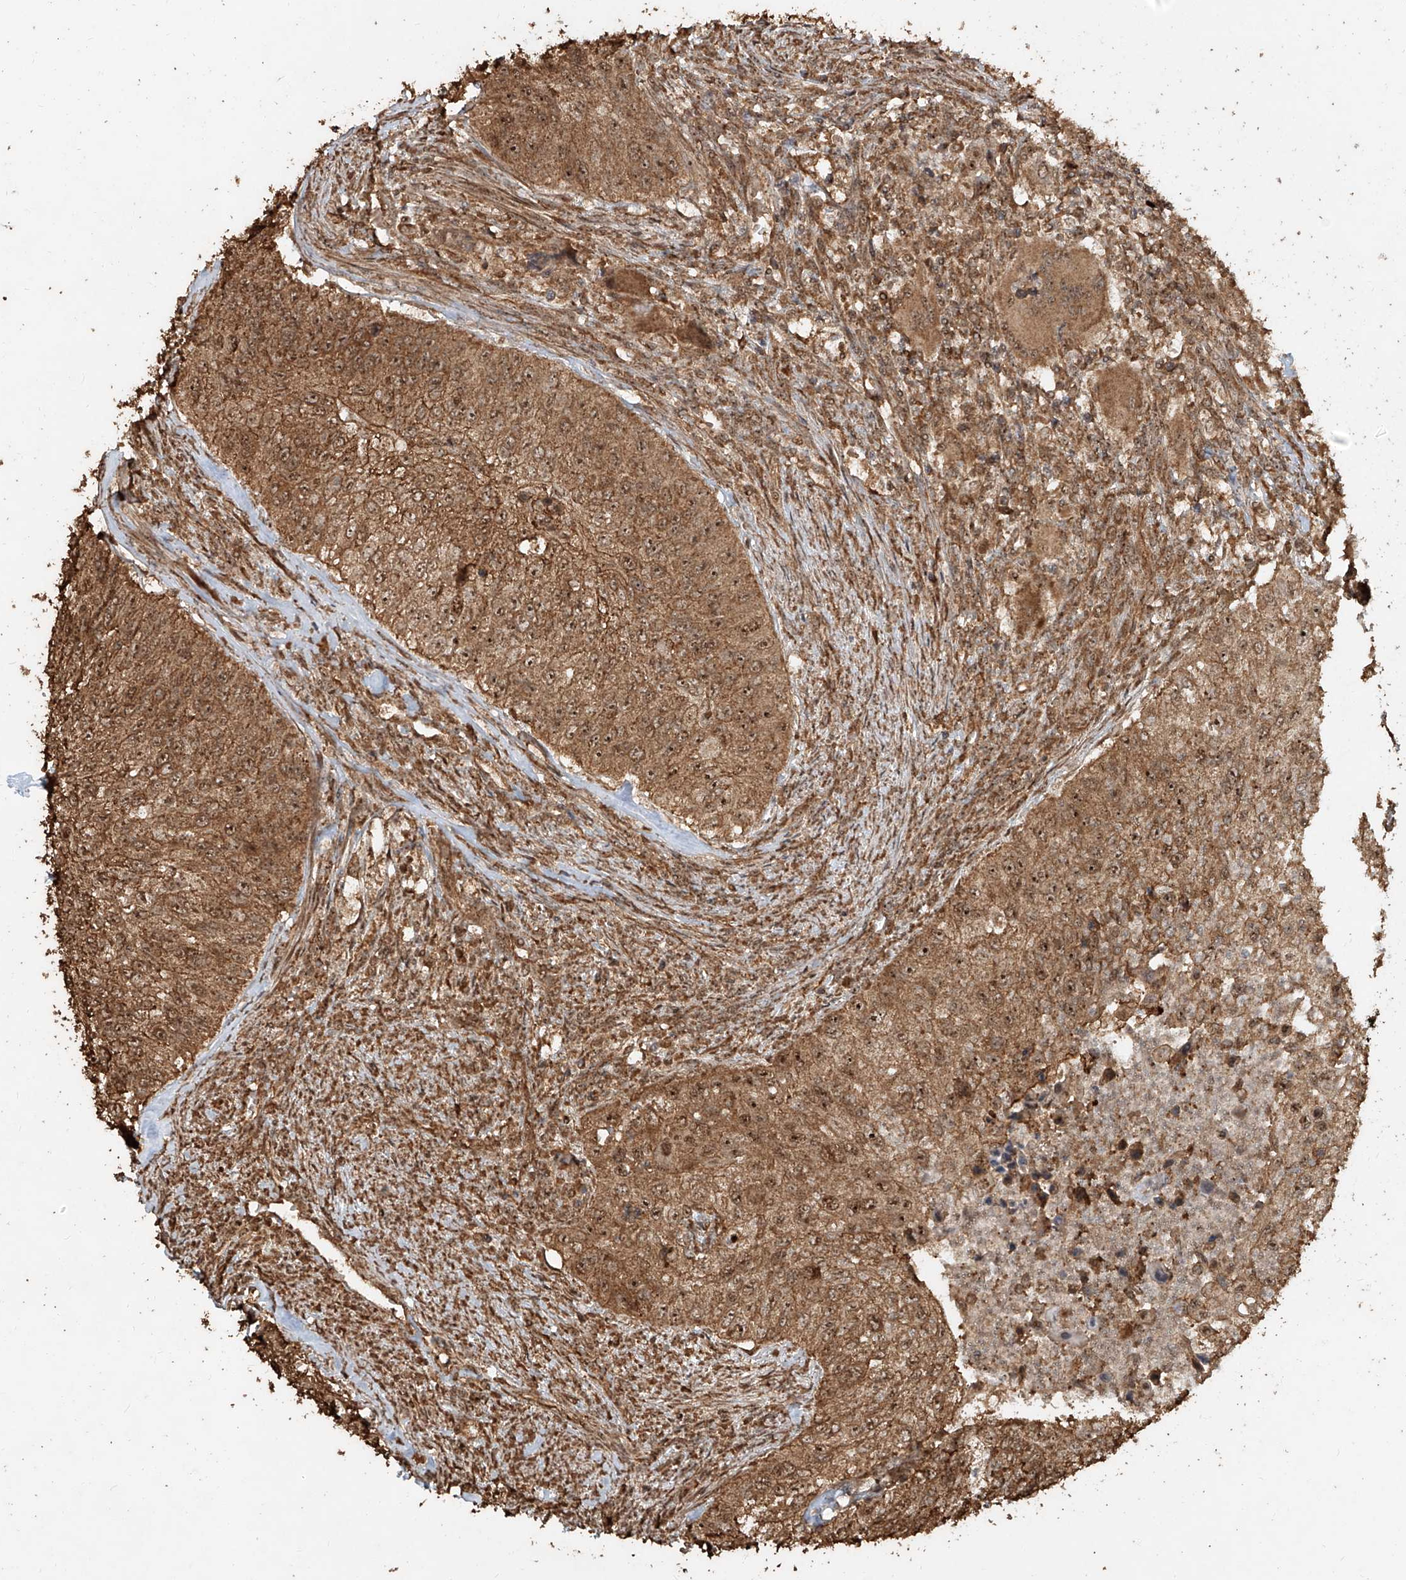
{"staining": {"intensity": "moderate", "quantity": ">75%", "location": "cytoplasmic/membranous,nuclear"}, "tissue": "urothelial cancer", "cell_type": "Tumor cells", "image_type": "cancer", "snomed": [{"axis": "morphology", "description": "Urothelial carcinoma, High grade"}, {"axis": "topography", "description": "Urinary bladder"}], "caption": "Urothelial carcinoma (high-grade) was stained to show a protein in brown. There is medium levels of moderate cytoplasmic/membranous and nuclear positivity in approximately >75% of tumor cells. Immunohistochemistry stains the protein of interest in brown and the nuclei are stained blue.", "gene": "ZNF660", "patient": {"sex": "female", "age": 60}}